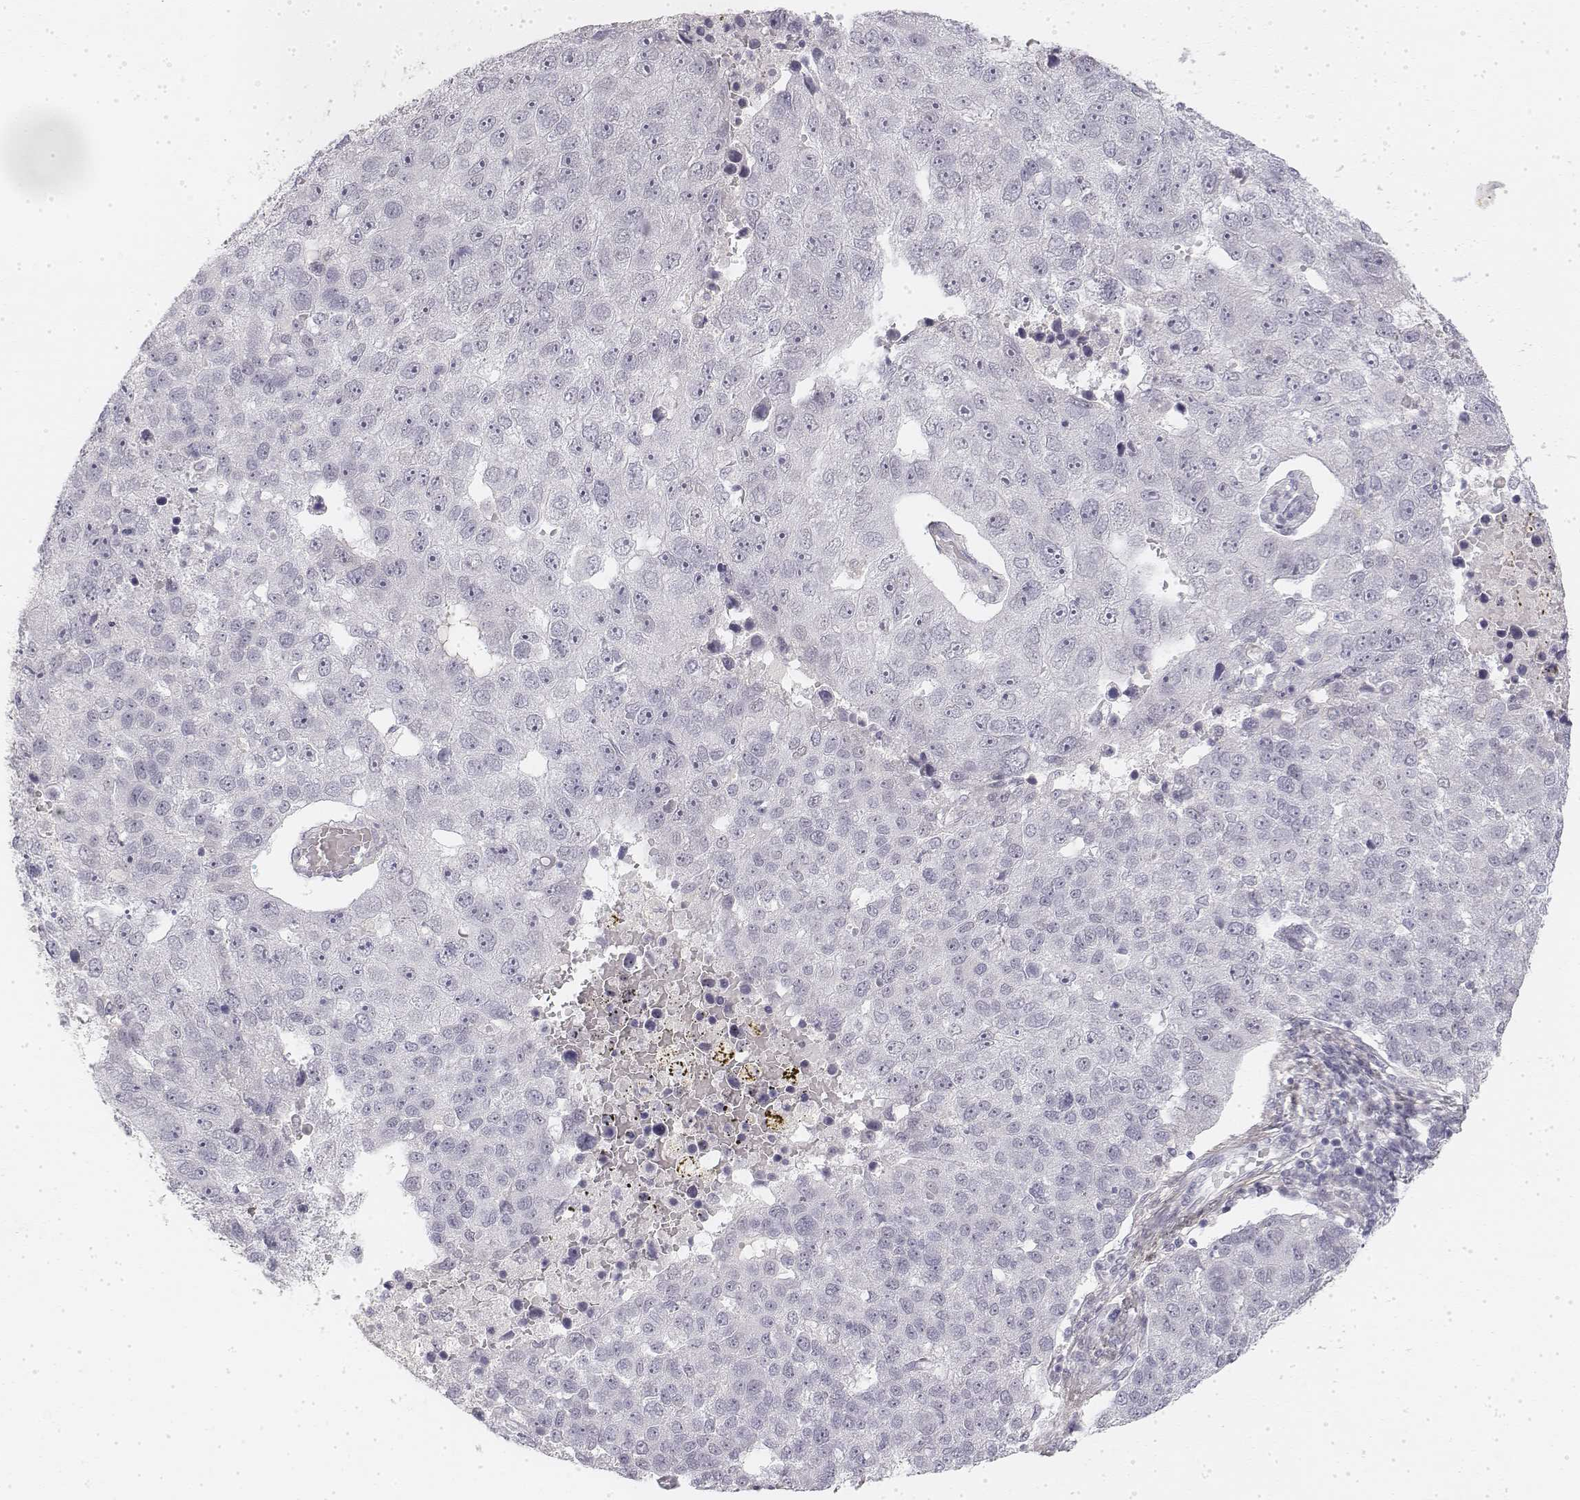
{"staining": {"intensity": "negative", "quantity": "none", "location": "none"}, "tissue": "pancreatic cancer", "cell_type": "Tumor cells", "image_type": "cancer", "snomed": [{"axis": "morphology", "description": "Adenocarcinoma, NOS"}, {"axis": "topography", "description": "Pancreas"}], "caption": "A photomicrograph of pancreatic adenocarcinoma stained for a protein demonstrates no brown staining in tumor cells.", "gene": "KRT84", "patient": {"sex": "female", "age": 61}}